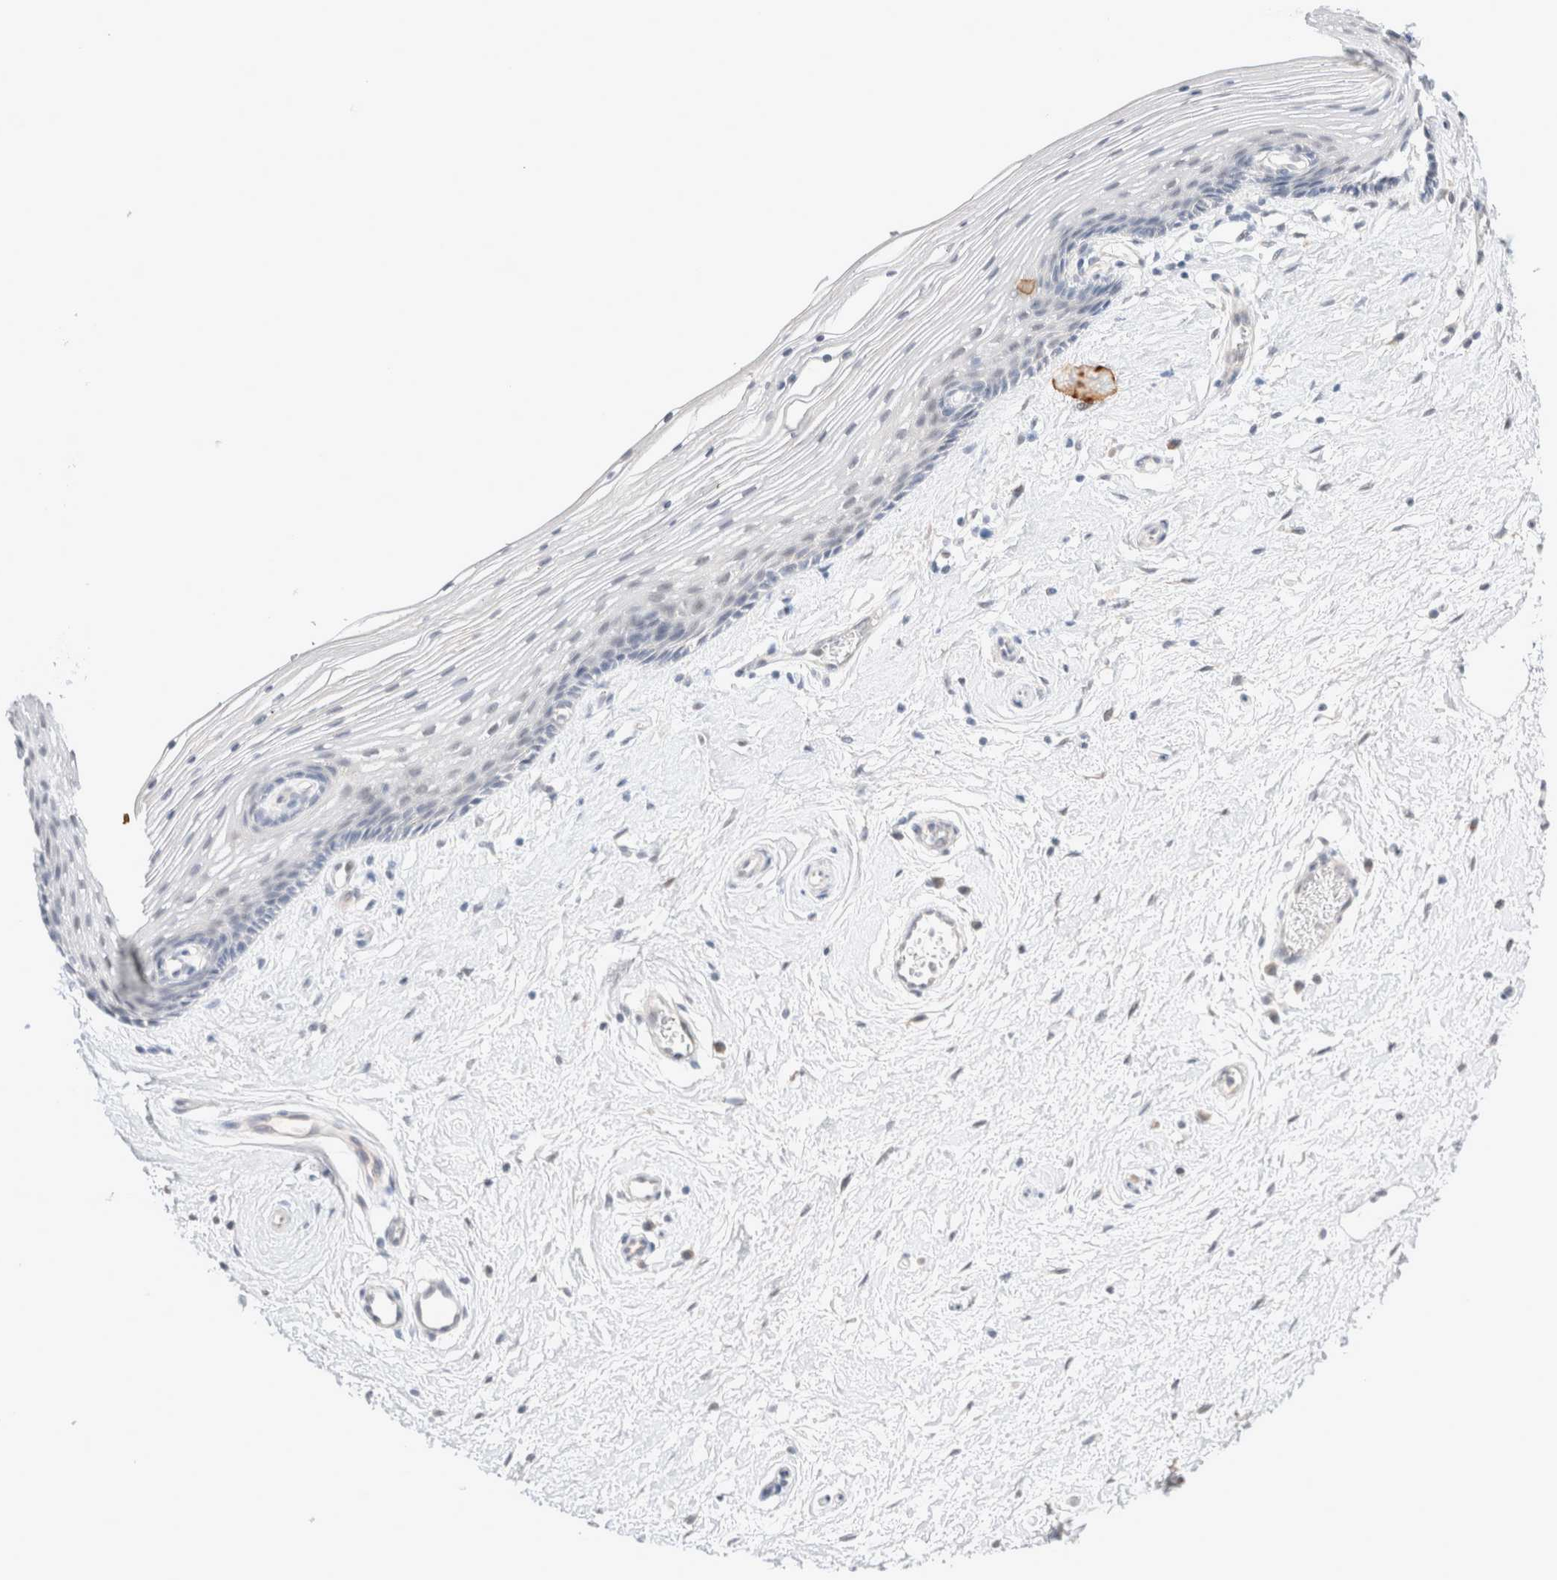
{"staining": {"intensity": "negative", "quantity": "none", "location": "none"}, "tissue": "vagina", "cell_type": "Squamous epithelial cells", "image_type": "normal", "snomed": [{"axis": "morphology", "description": "Normal tissue, NOS"}, {"axis": "topography", "description": "Vagina"}], "caption": "Photomicrograph shows no significant protein expression in squamous epithelial cells of unremarkable vagina.", "gene": "SPATA20", "patient": {"sex": "female", "age": 46}}